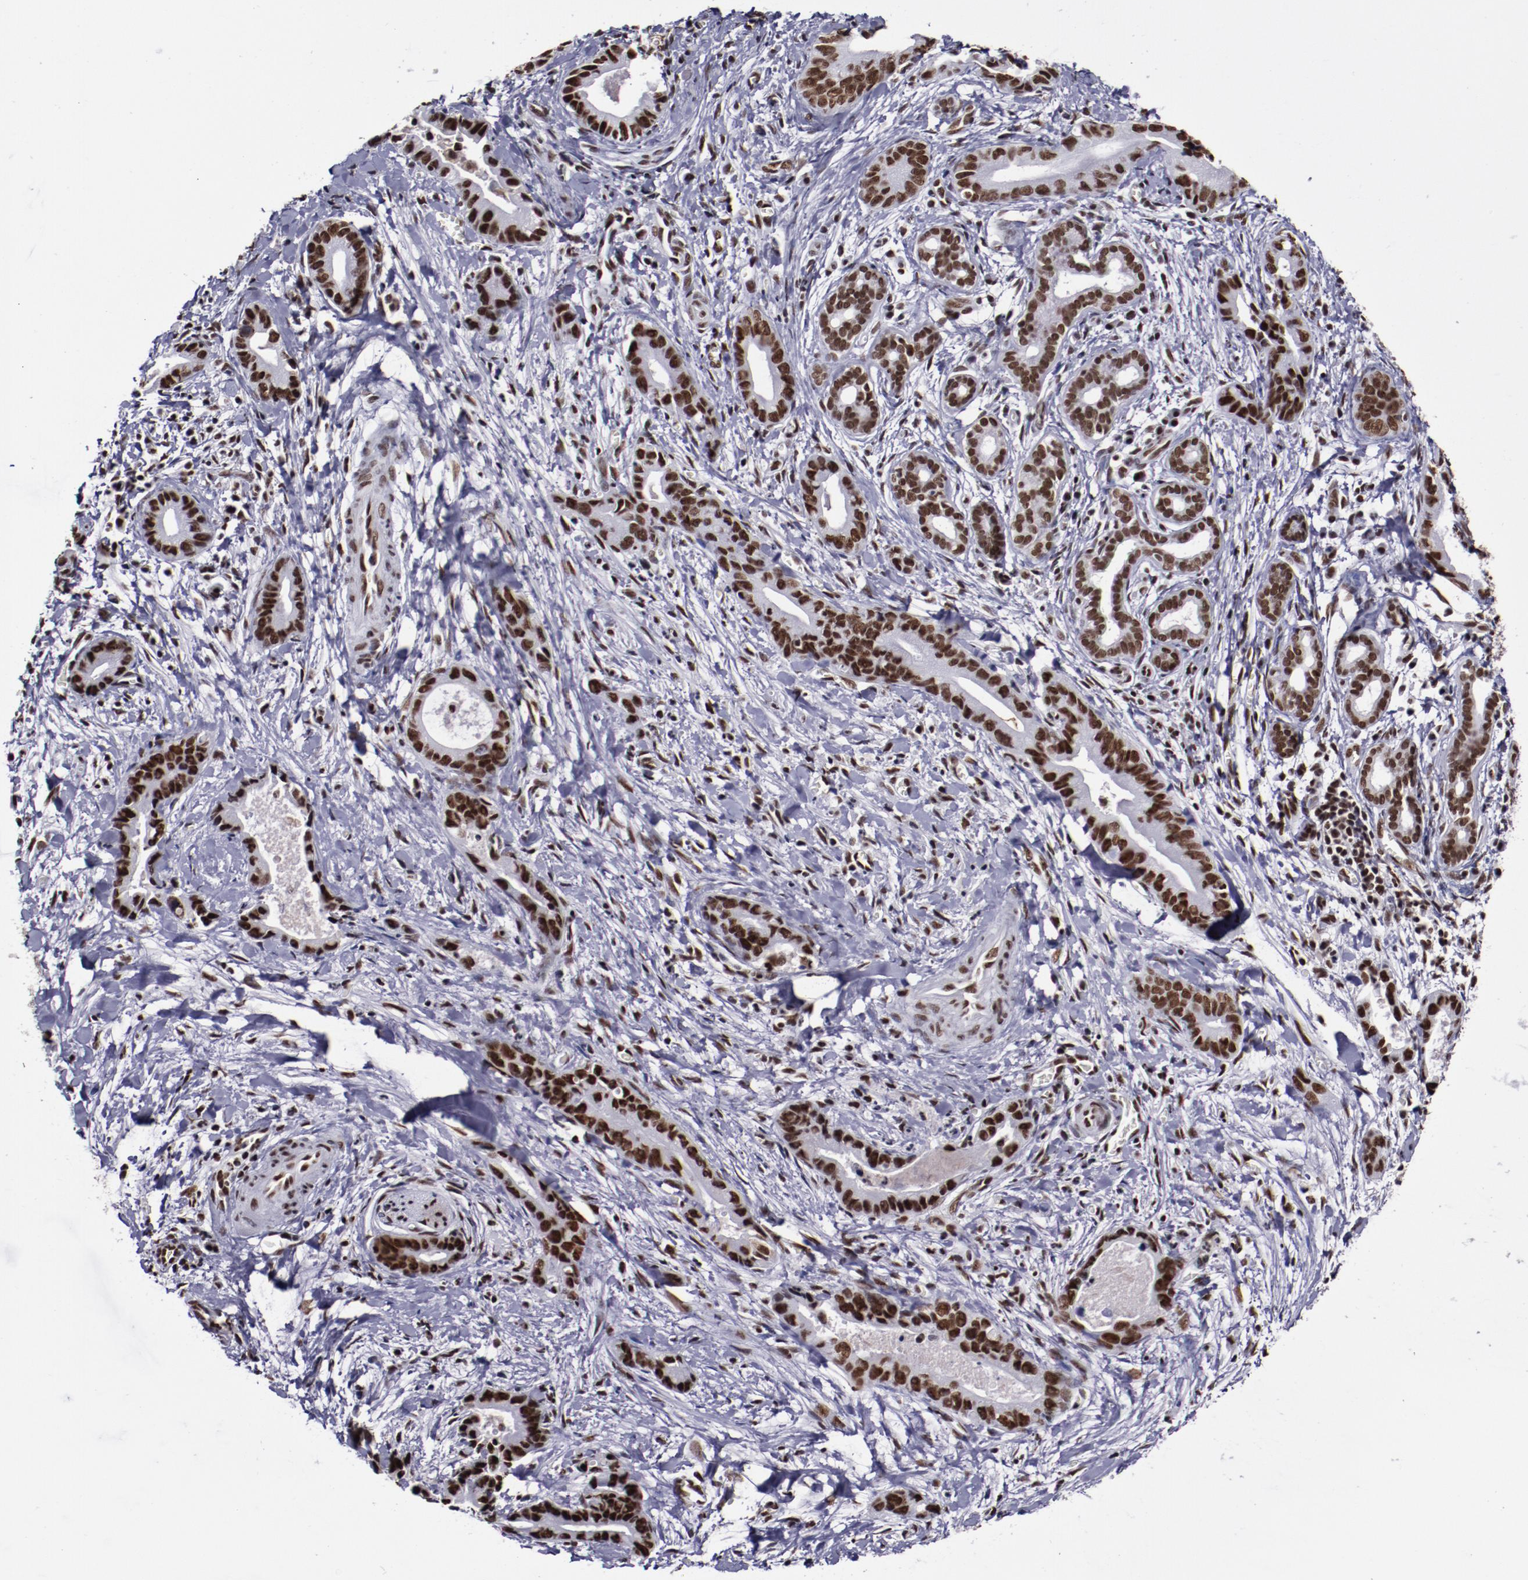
{"staining": {"intensity": "strong", "quantity": ">75%", "location": "nuclear"}, "tissue": "liver cancer", "cell_type": "Tumor cells", "image_type": "cancer", "snomed": [{"axis": "morphology", "description": "Cholangiocarcinoma"}, {"axis": "topography", "description": "Liver"}], "caption": "Immunohistochemical staining of human liver cancer reveals high levels of strong nuclear staining in about >75% of tumor cells. (IHC, brightfield microscopy, high magnification).", "gene": "ERH", "patient": {"sex": "female", "age": 55}}